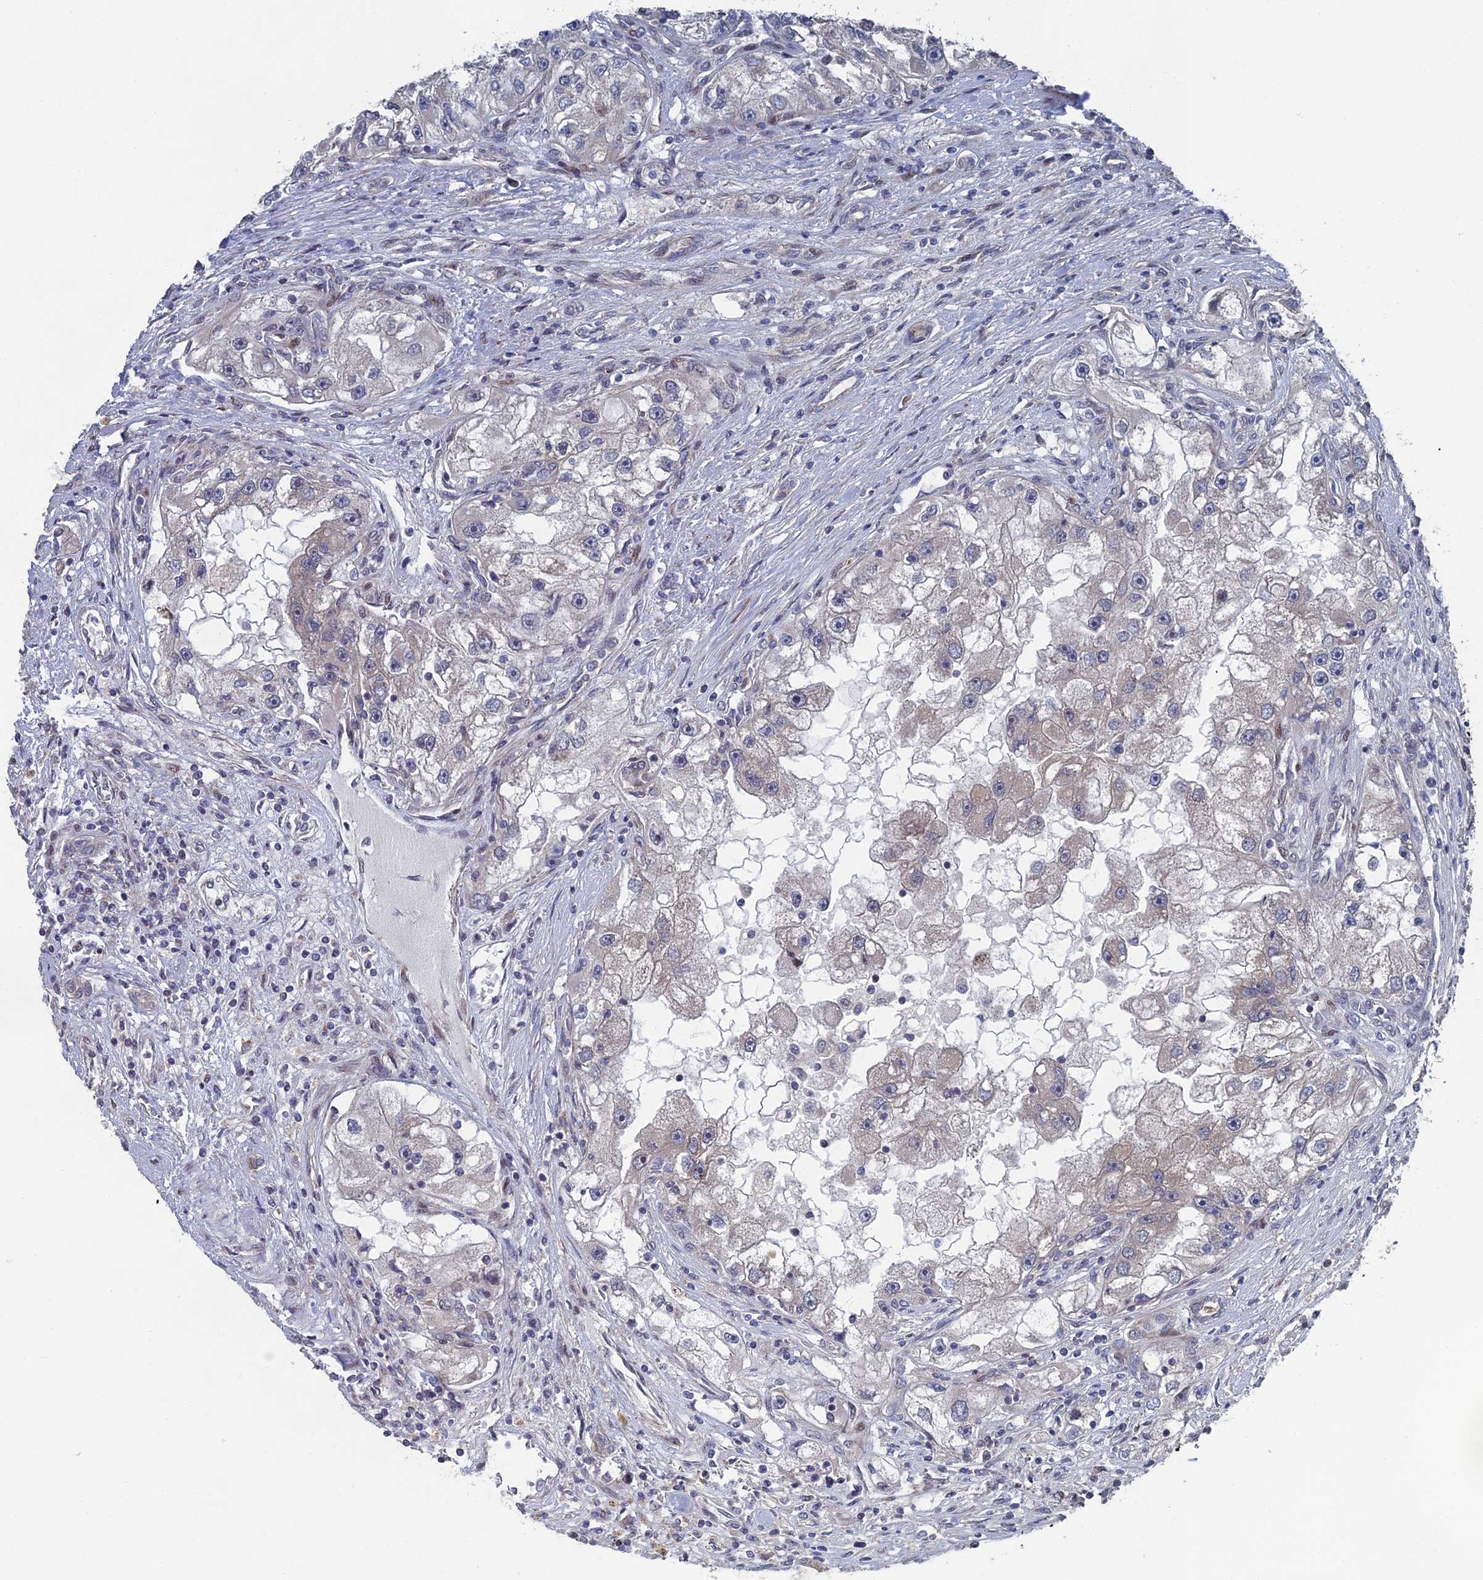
{"staining": {"intensity": "negative", "quantity": "none", "location": "none"}, "tissue": "renal cancer", "cell_type": "Tumor cells", "image_type": "cancer", "snomed": [{"axis": "morphology", "description": "Adenocarcinoma, NOS"}, {"axis": "topography", "description": "Kidney"}], "caption": "Tumor cells show no significant protein positivity in renal cancer (adenocarcinoma).", "gene": "GTF2IRD1", "patient": {"sex": "male", "age": 63}}